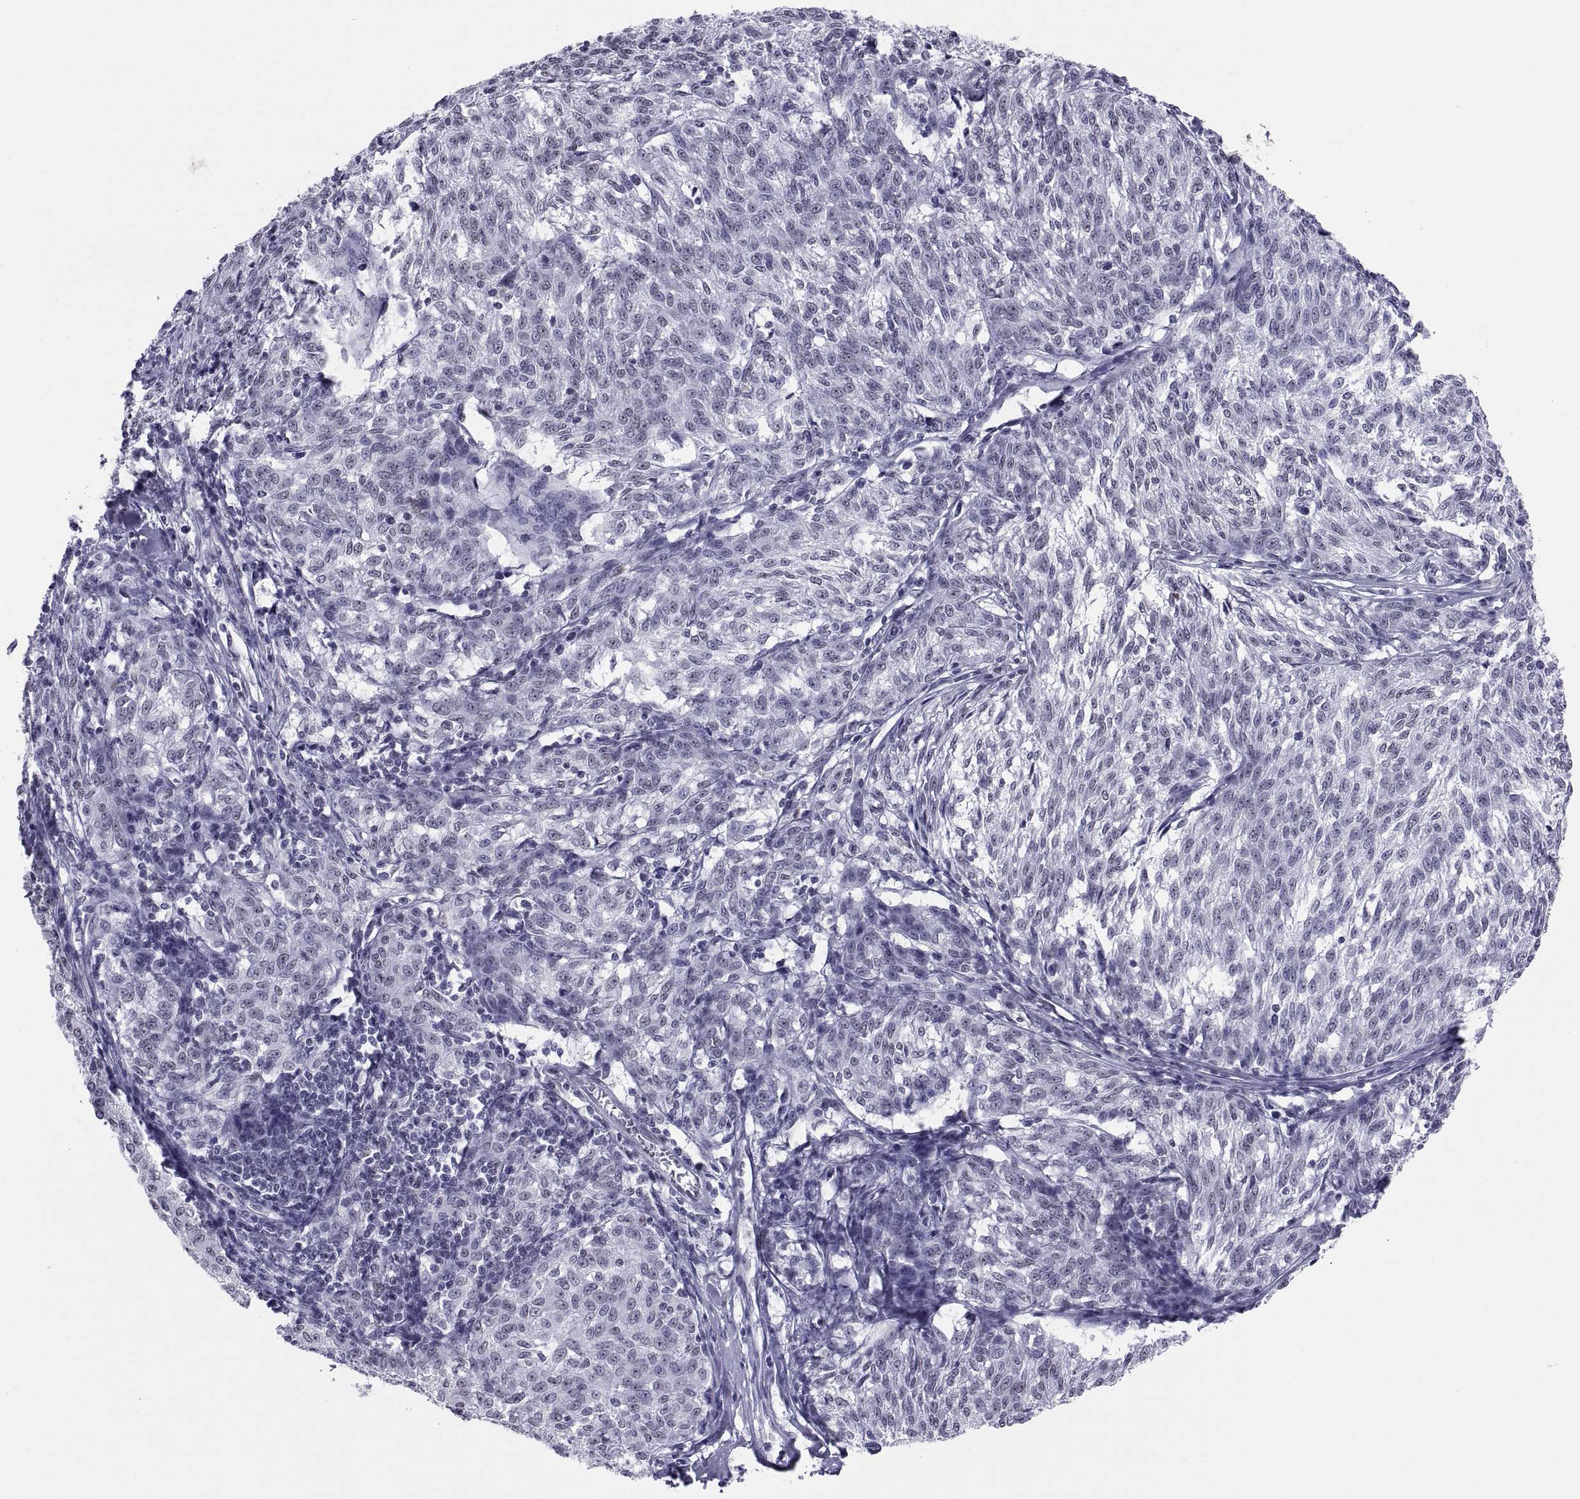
{"staining": {"intensity": "negative", "quantity": "none", "location": "none"}, "tissue": "melanoma", "cell_type": "Tumor cells", "image_type": "cancer", "snomed": [{"axis": "morphology", "description": "Malignant melanoma, NOS"}, {"axis": "topography", "description": "Skin"}], "caption": "DAB immunohistochemical staining of human melanoma reveals no significant expression in tumor cells. (Brightfield microscopy of DAB immunohistochemistry at high magnification).", "gene": "NEUROD6", "patient": {"sex": "female", "age": 72}}